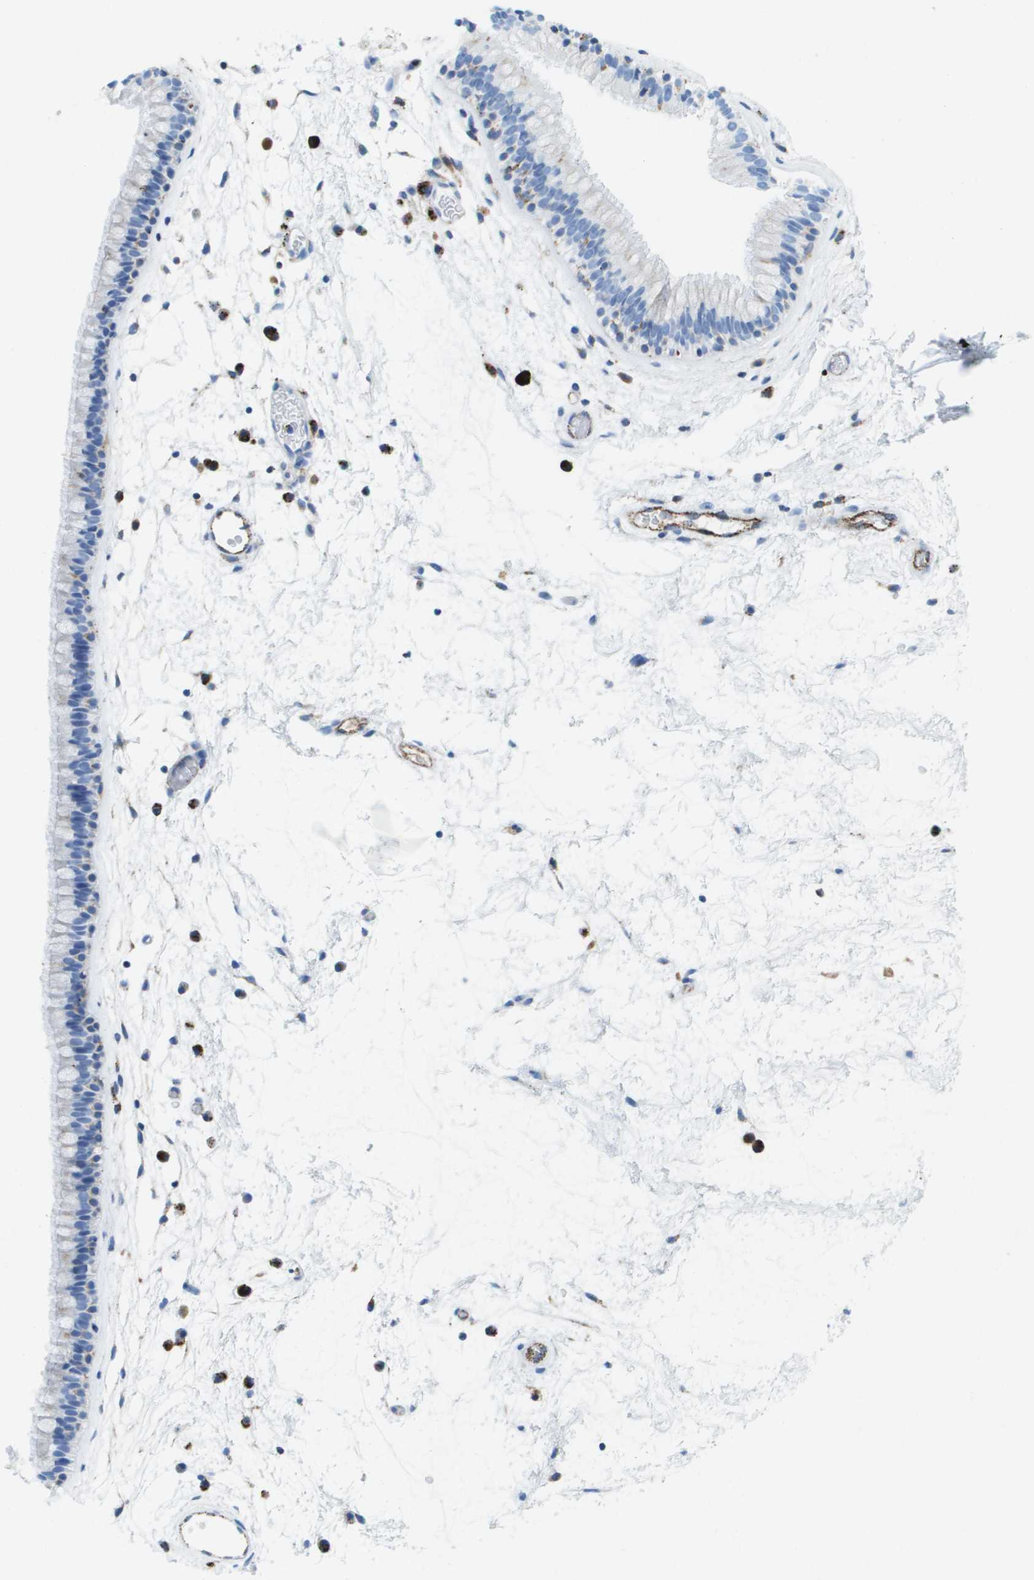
{"staining": {"intensity": "moderate", "quantity": "<25%", "location": "cytoplasmic/membranous"}, "tissue": "nasopharynx", "cell_type": "Respiratory epithelial cells", "image_type": "normal", "snomed": [{"axis": "morphology", "description": "Normal tissue, NOS"}, {"axis": "morphology", "description": "Inflammation, NOS"}, {"axis": "topography", "description": "Nasopharynx"}], "caption": "Protein expression analysis of normal nasopharynx exhibits moderate cytoplasmic/membranous positivity in approximately <25% of respiratory epithelial cells.", "gene": "PRCP", "patient": {"sex": "male", "age": 48}}